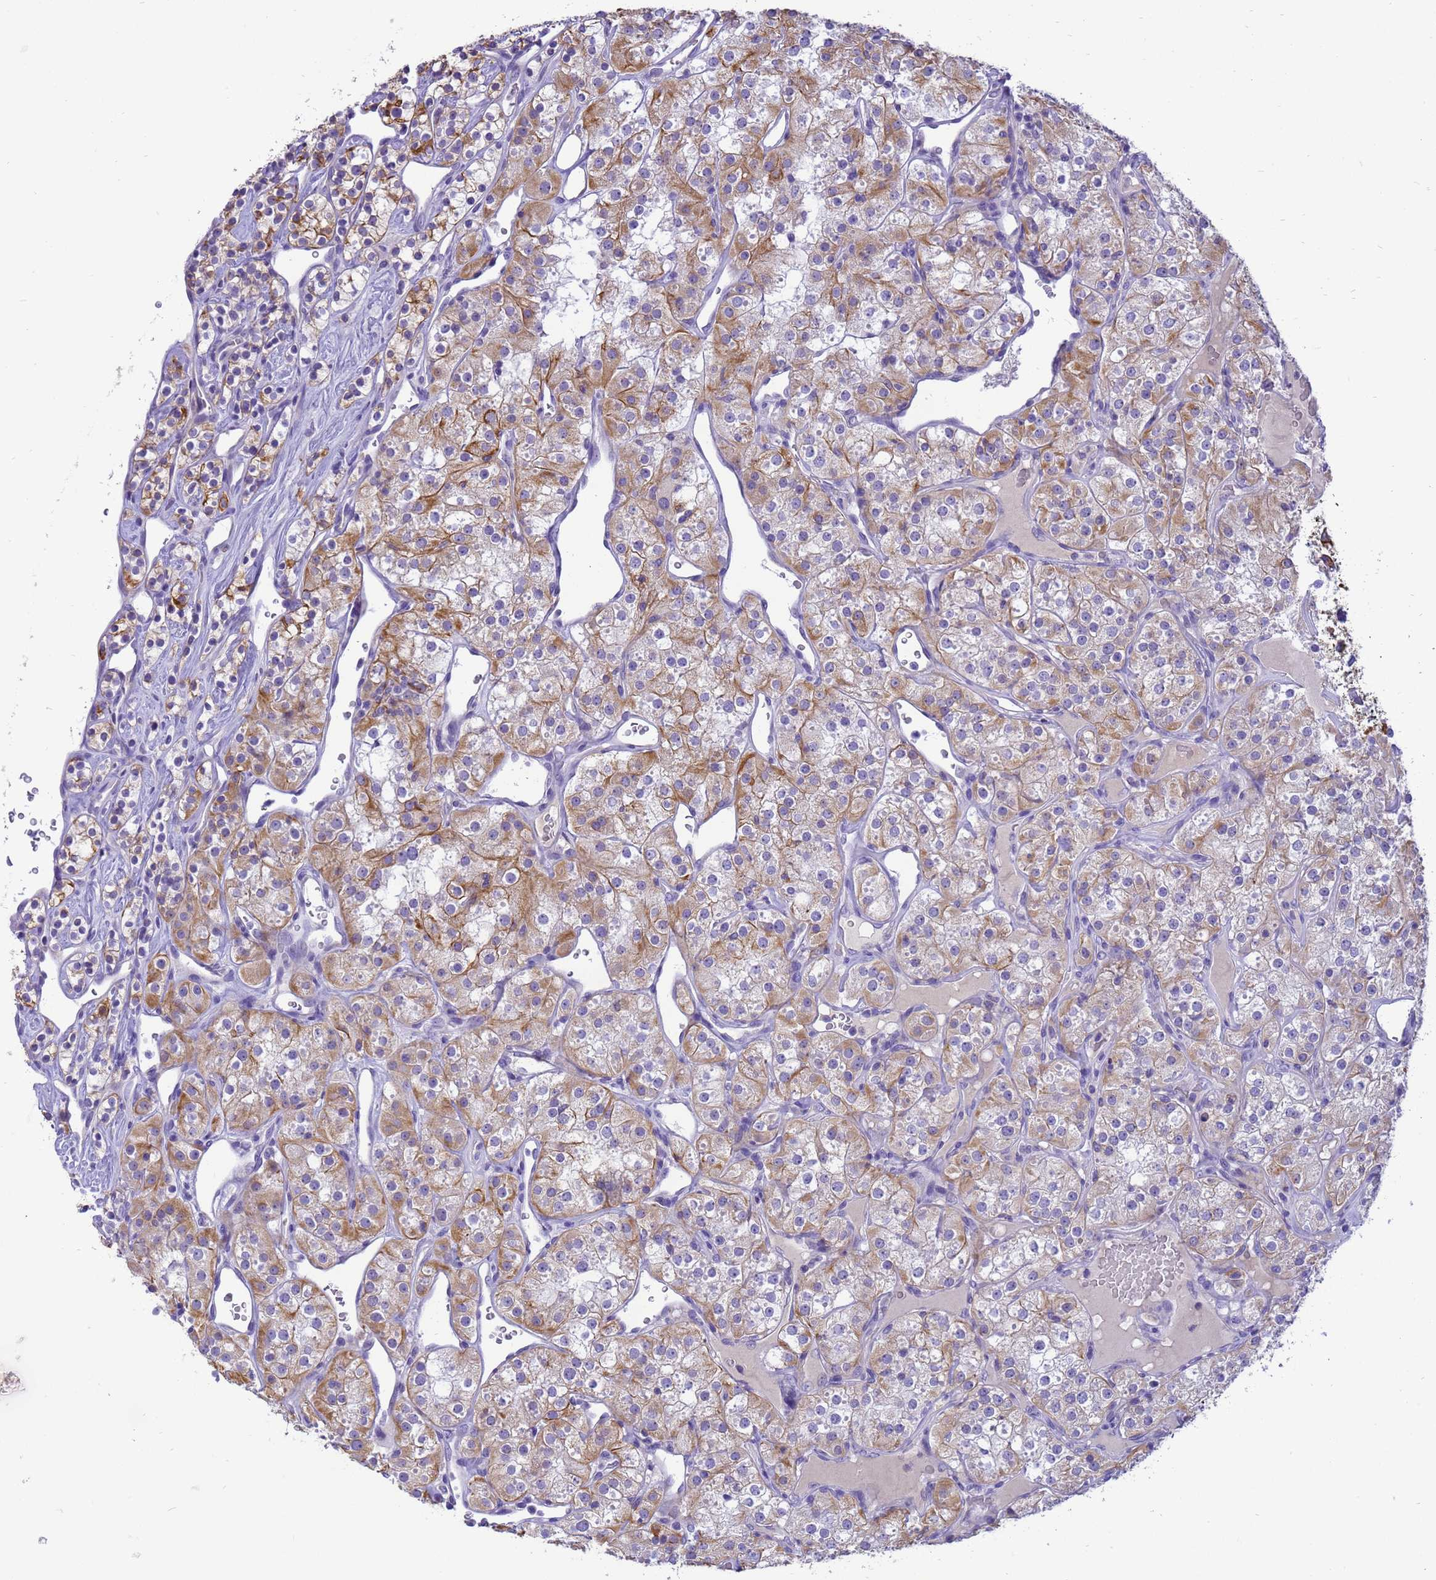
{"staining": {"intensity": "moderate", "quantity": "25%-75%", "location": "cytoplasmic/membranous"}, "tissue": "renal cancer", "cell_type": "Tumor cells", "image_type": "cancer", "snomed": [{"axis": "morphology", "description": "Adenocarcinoma, NOS"}, {"axis": "topography", "description": "Kidney"}], "caption": "Immunohistochemical staining of human renal adenocarcinoma demonstrates medium levels of moderate cytoplasmic/membranous protein staining in about 25%-75% of tumor cells.", "gene": "PIEZO2", "patient": {"sex": "male", "age": 77}}